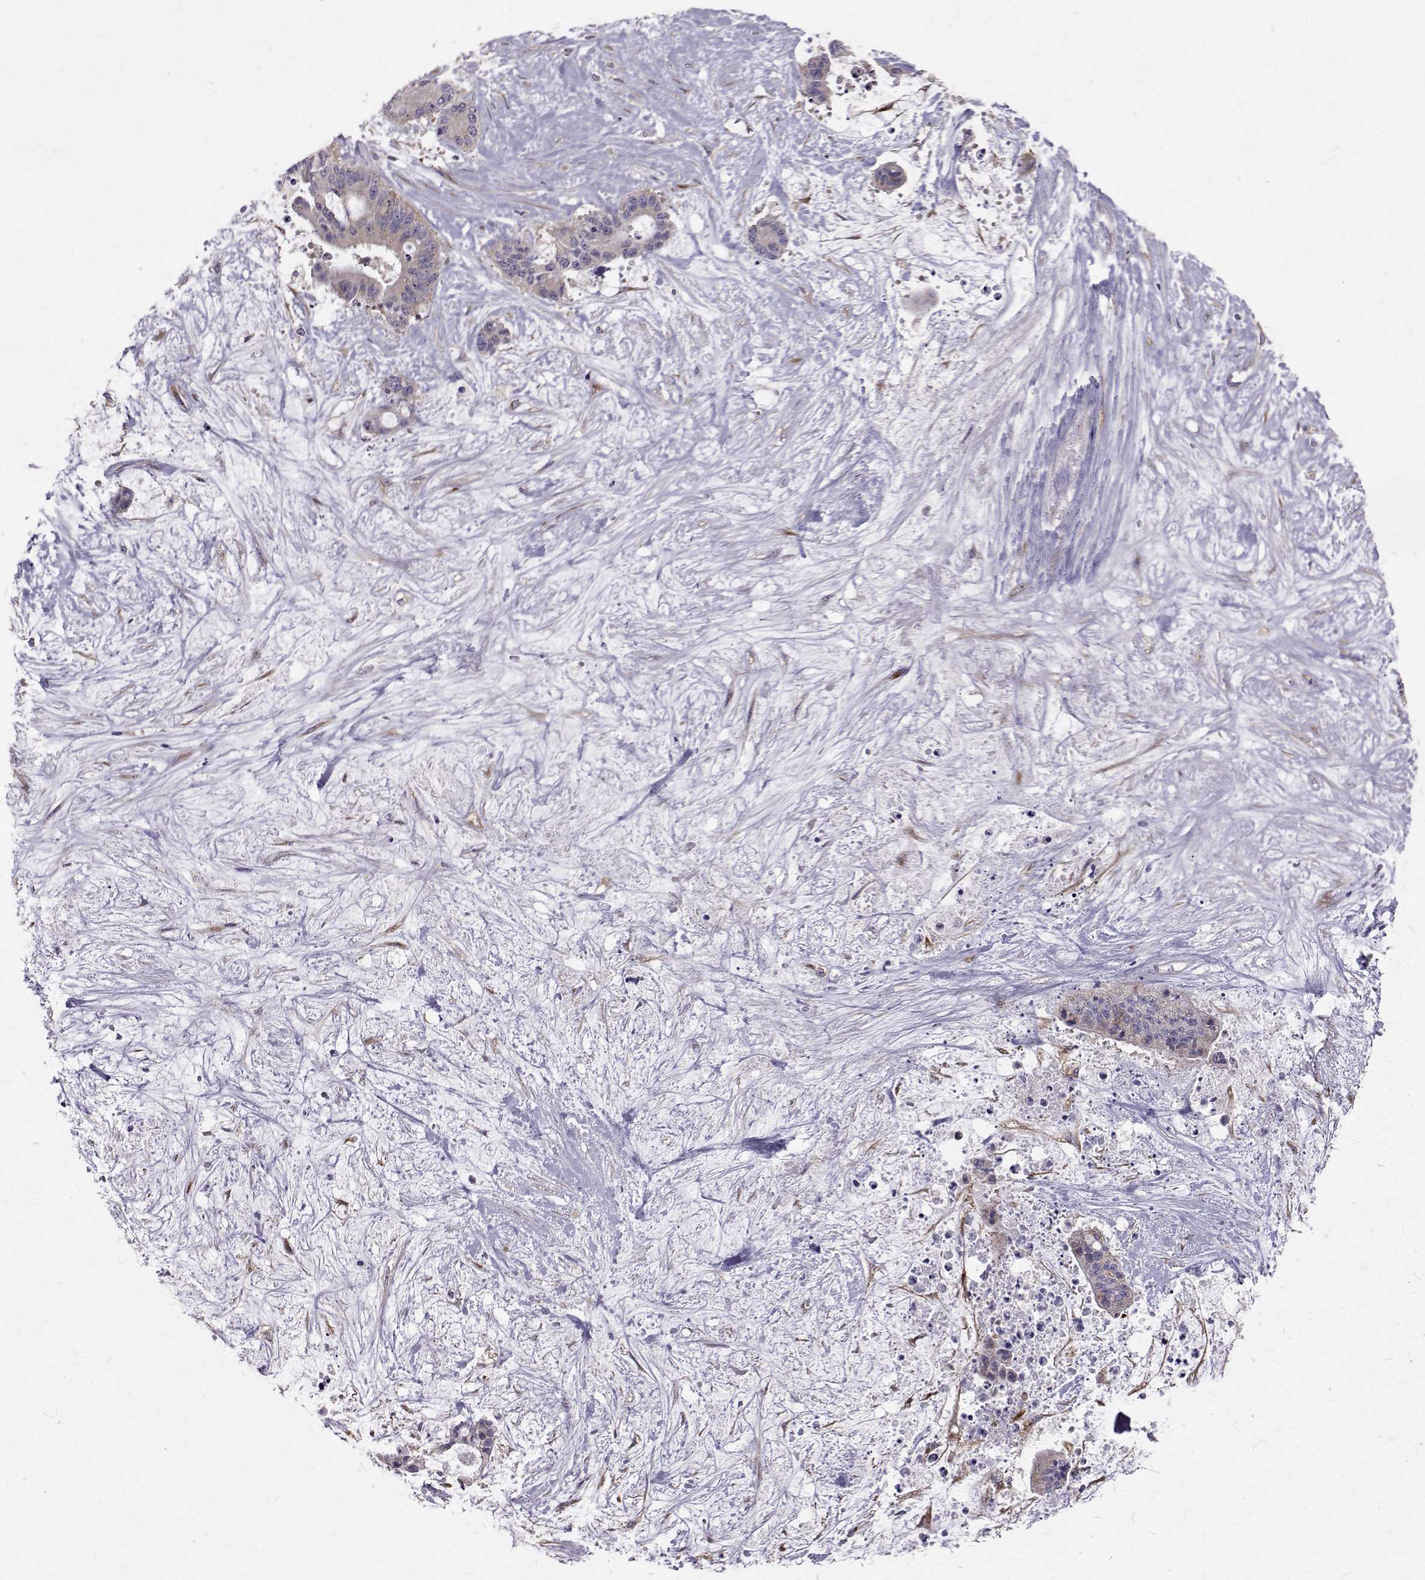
{"staining": {"intensity": "negative", "quantity": "none", "location": "none"}, "tissue": "liver cancer", "cell_type": "Tumor cells", "image_type": "cancer", "snomed": [{"axis": "morphology", "description": "Normal tissue, NOS"}, {"axis": "morphology", "description": "Cholangiocarcinoma"}, {"axis": "topography", "description": "Liver"}, {"axis": "topography", "description": "Peripheral nerve tissue"}], "caption": "Immunohistochemistry (IHC) photomicrograph of neoplastic tissue: human liver cancer (cholangiocarcinoma) stained with DAB shows no significant protein expression in tumor cells.", "gene": "ARFGAP1", "patient": {"sex": "female", "age": 73}}